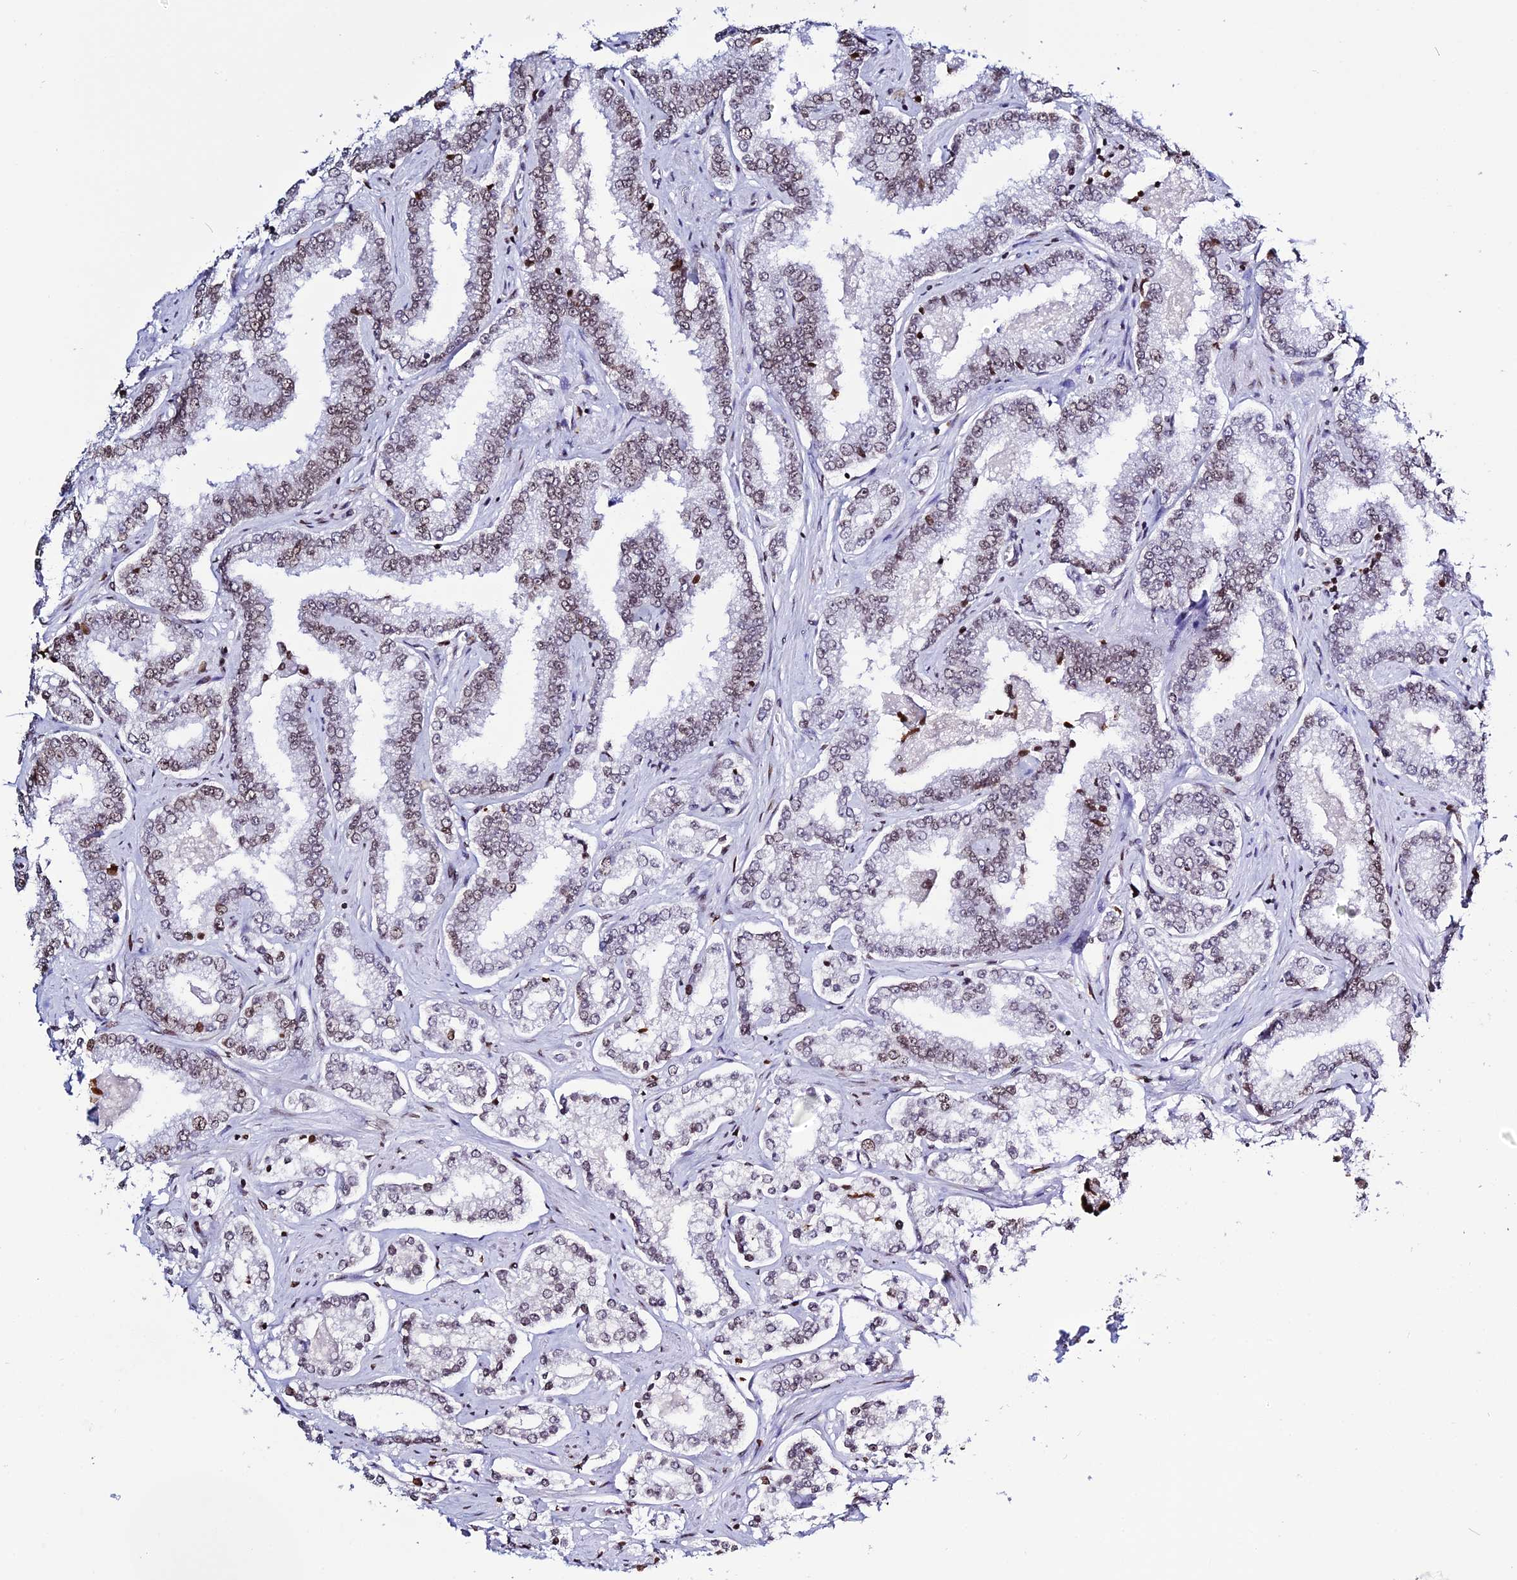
{"staining": {"intensity": "moderate", "quantity": ">75%", "location": "nuclear"}, "tissue": "prostate cancer", "cell_type": "Tumor cells", "image_type": "cancer", "snomed": [{"axis": "morphology", "description": "Normal tissue, NOS"}, {"axis": "morphology", "description": "Adenocarcinoma, High grade"}, {"axis": "topography", "description": "Prostate"}], "caption": "Protein expression by immunohistochemistry shows moderate nuclear positivity in about >75% of tumor cells in adenocarcinoma (high-grade) (prostate).", "gene": "MACROH2A2", "patient": {"sex": "male", "age": 83}}